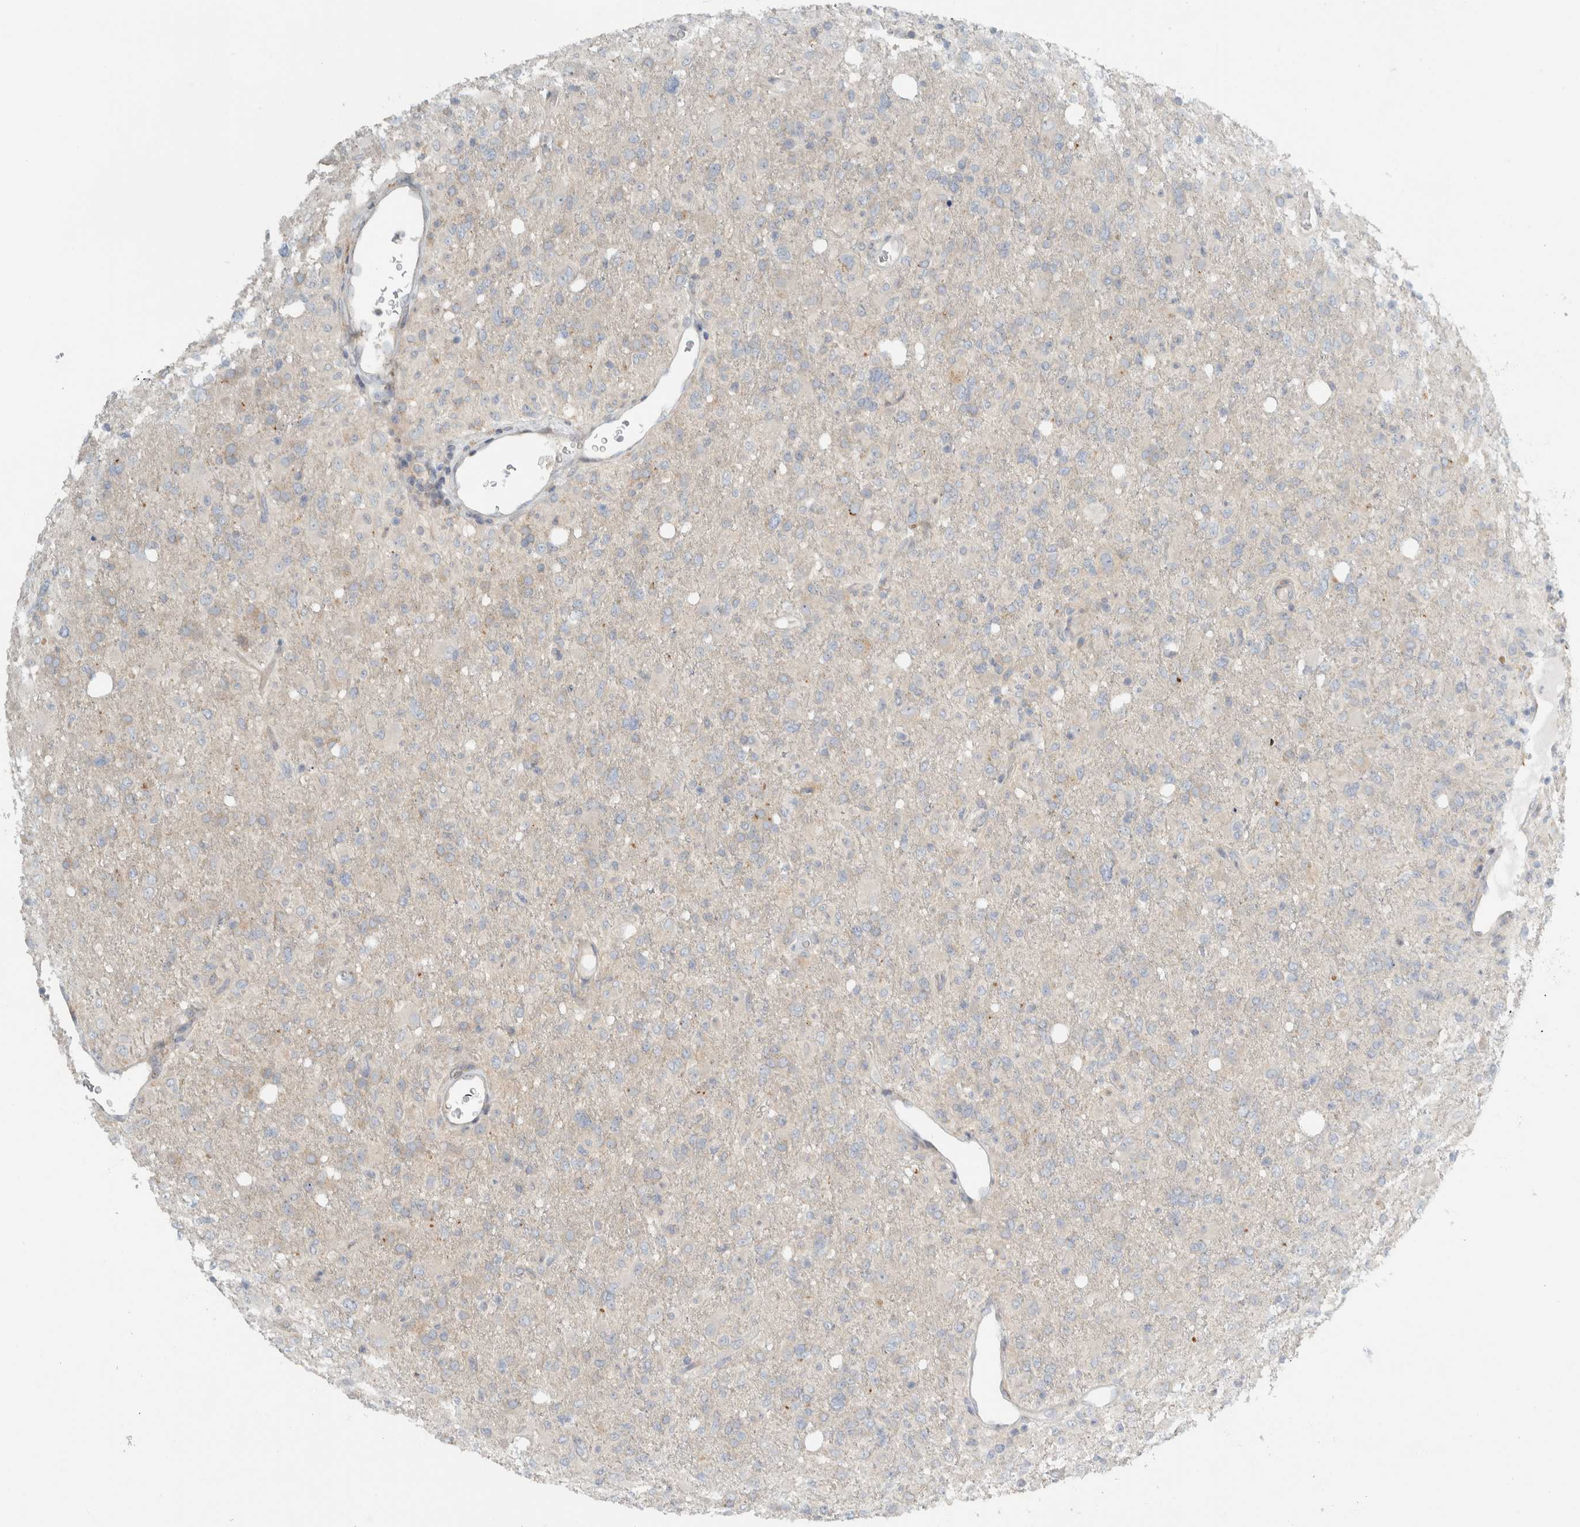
{"staining": {"intensity": "negative", "quantity": "none", "location": "none"}, "tissue": "glioma", "cell_type": "Tumor cells", "image_type": "cancer", "snomed": [{"axis": "morphology", "description": "Glioma, malignant, High grade"}, {"axis": "topography", "description": "Brain"}], "caption": "Immunohistochemistry (IHC) of glioma exhibits no expression in tumor cells.", "gene": "HGS", "patient": {"sex": "female", "age": 57}}